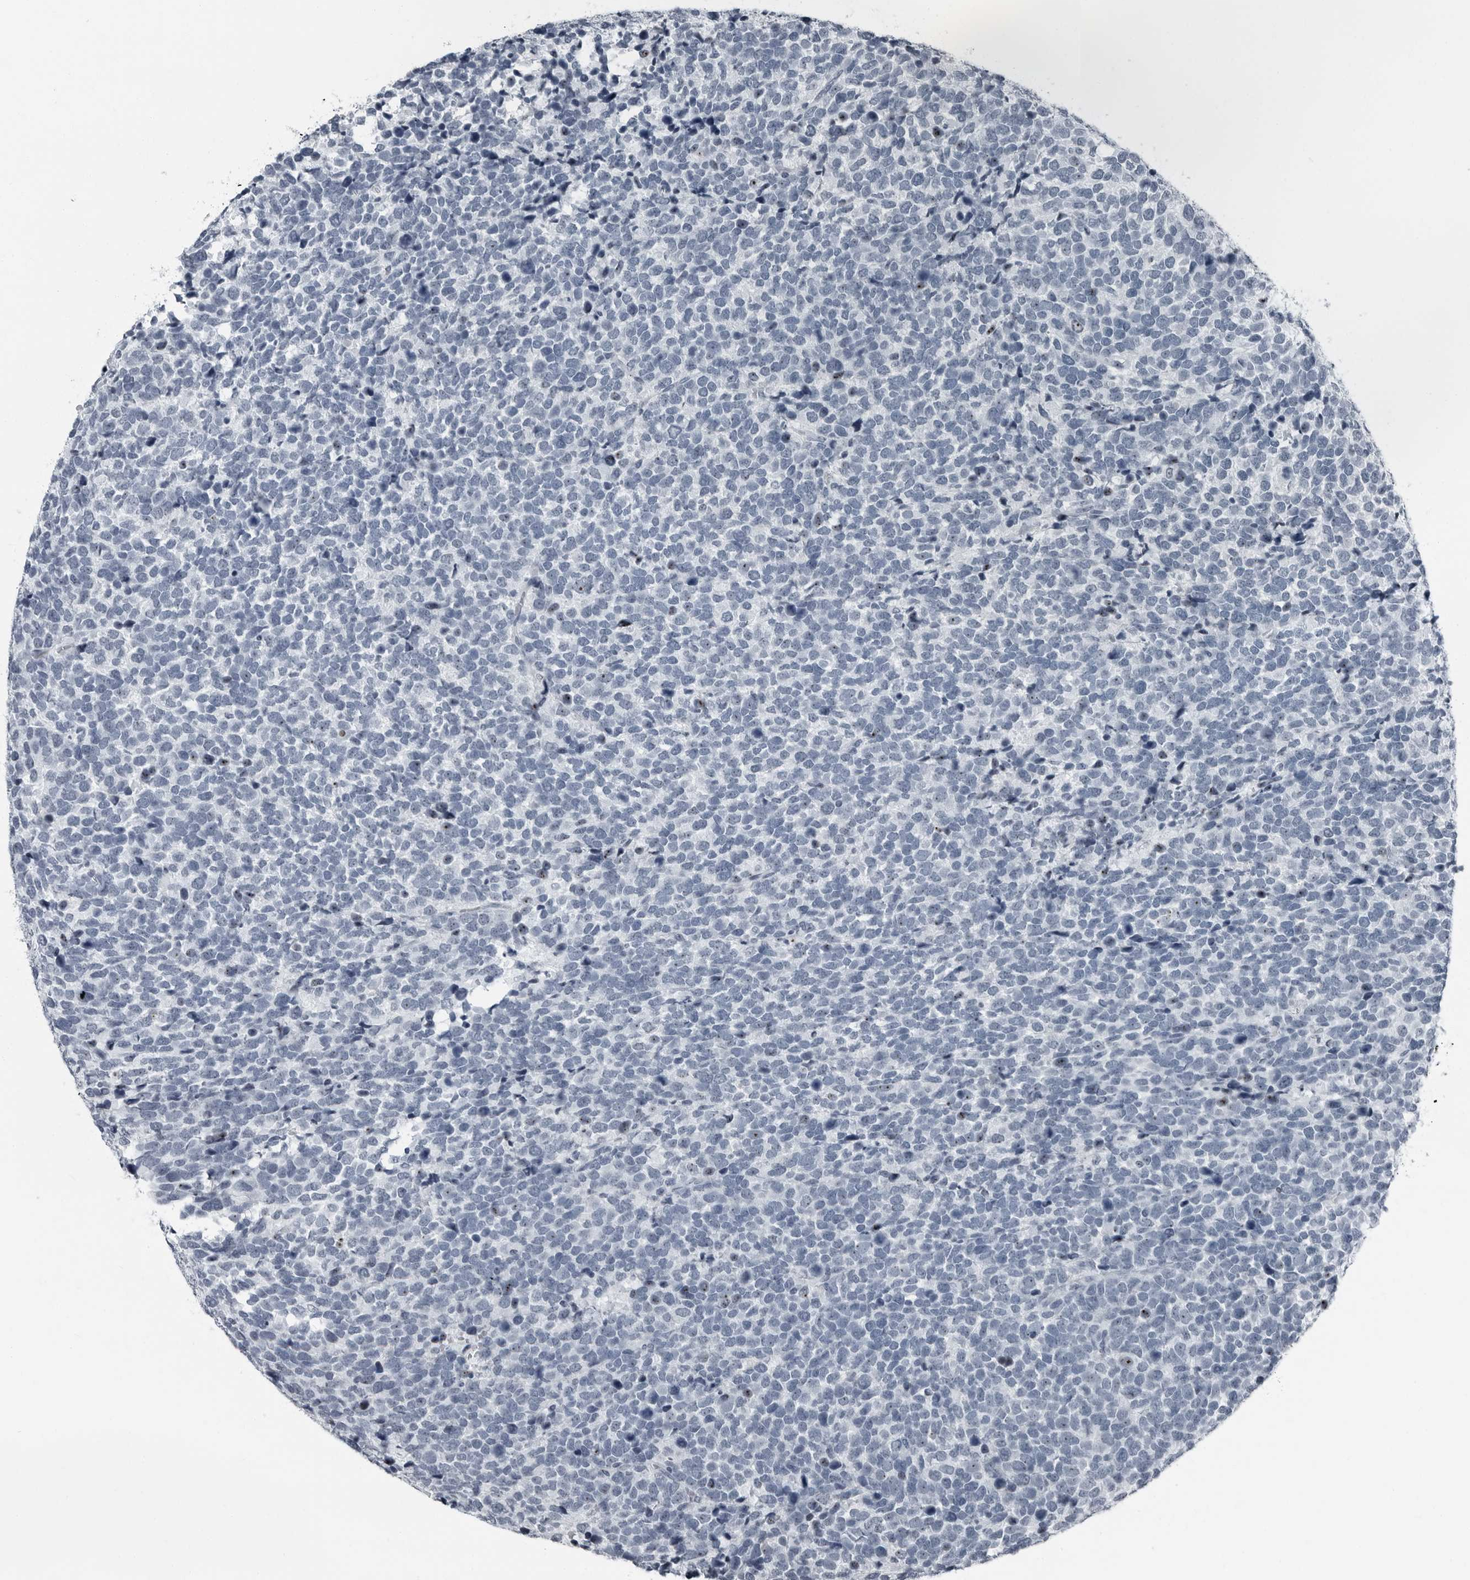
{"staining": {"intensity": "negative", "quantity": "none", "location": "none"}, "tissue": "urothelial cancer", "cell_type": "Tumor cells", "image_type": "cancer", "snomed": [{"axis": "morphology", "description": "Urothelial carcinoma, High grade"}, {"axis": "topography", "description": "Urinary bladder"}], "caption": "A photomicrograph of human urothelial cancer is negative for staining in tumor cells.", "gene": "PDCD11", "patient": {"sex": "female", "age": 82}}